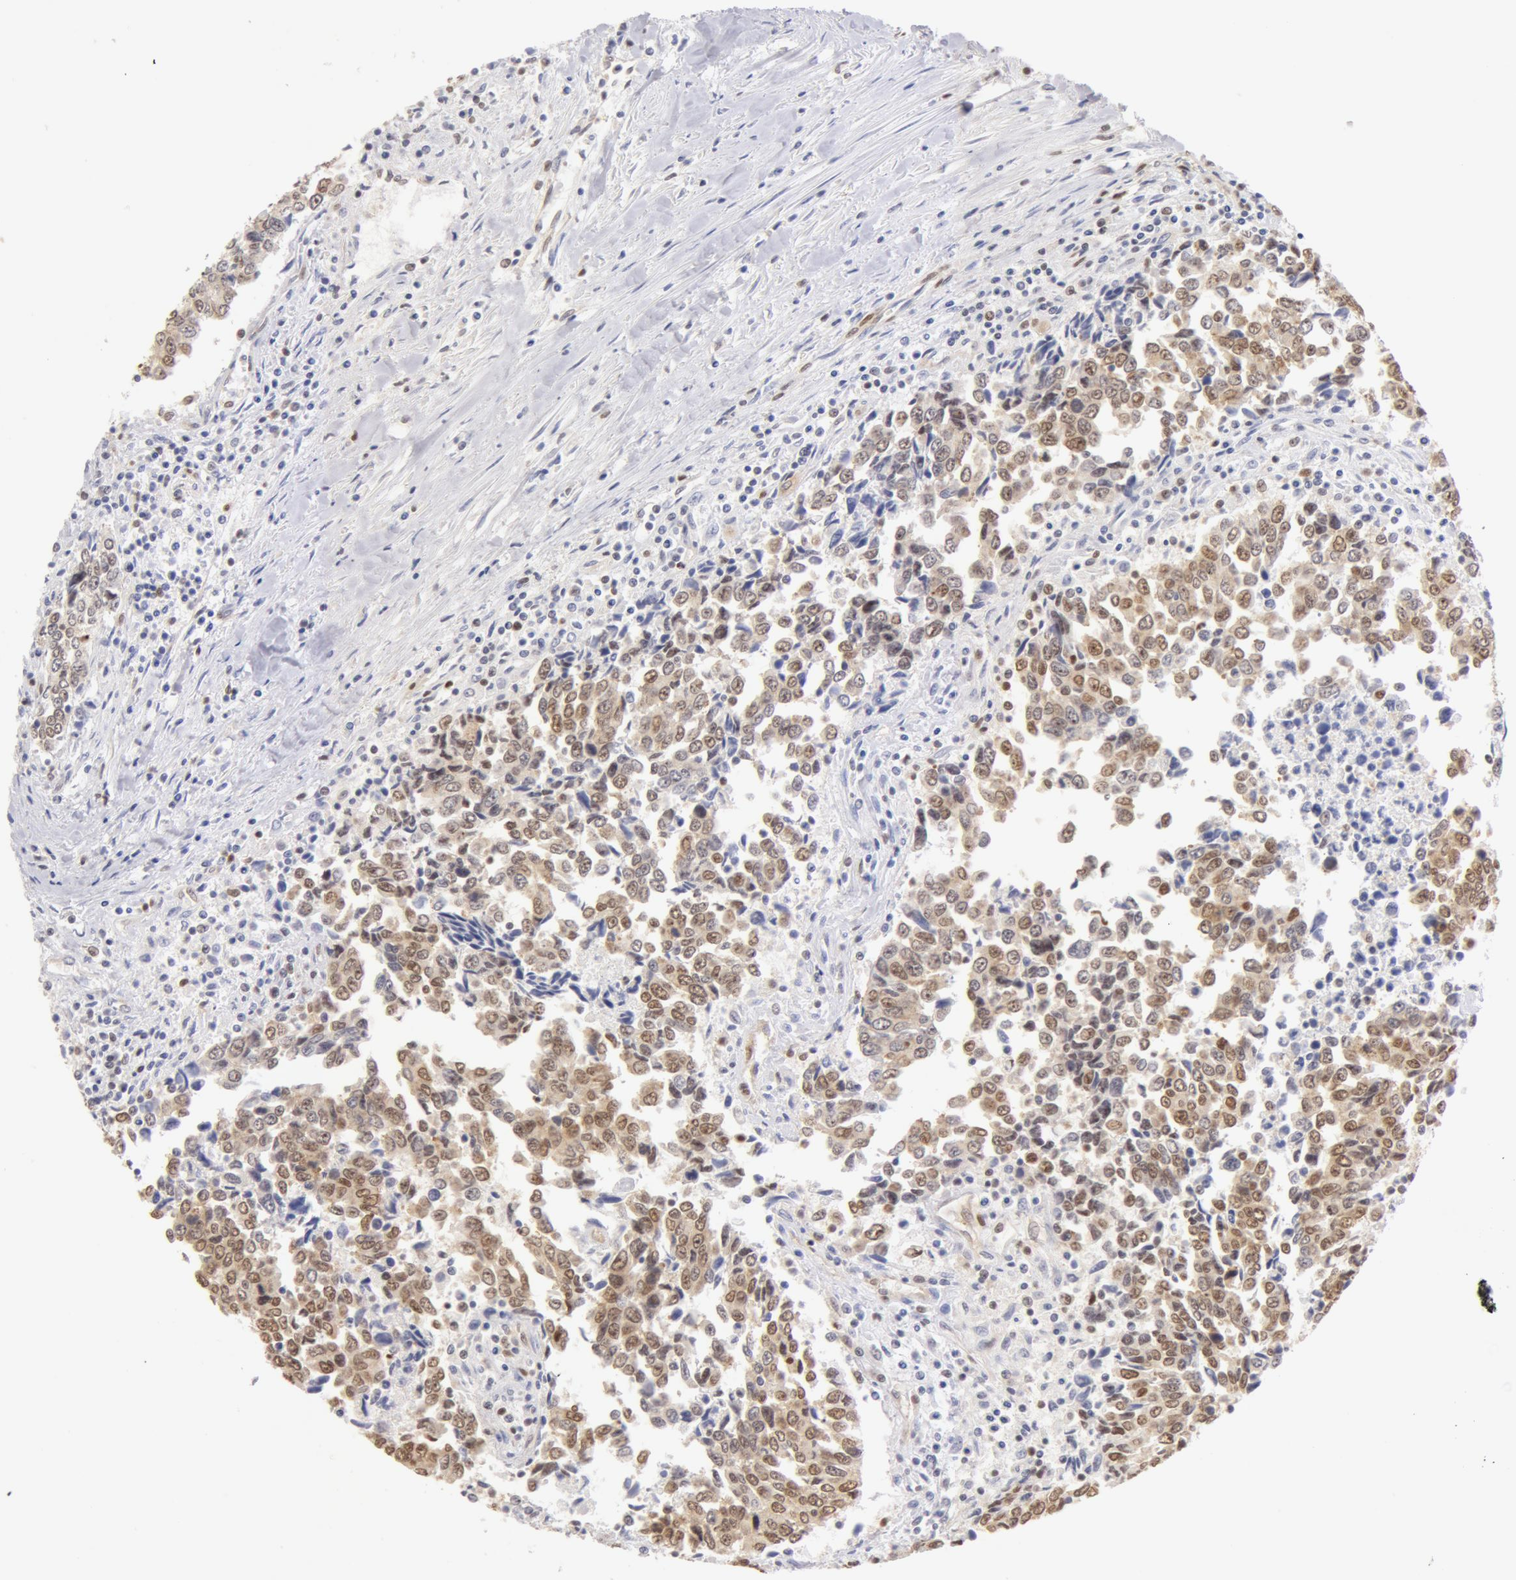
{"staining": {"intensity": "weak", "quantity": ">75%", "location": "cytoplasmic/membranous"}, "tissue": "urothelial cancer", "cell_type": "Tumor cells", "image_type": "cancer", "snomed": [{"axis": "morphology", "description": "Urothelial carcinoma, High grade"}, {"axis": "topography", "description": "Urinary bladder"}], "caption": "The immunohistochemical stain labels weak cytoplasmic/membranous staining in tumor cells of high-grade urothelial carcinoma tissue.", "gene": "DDX3Y", "patient": {"sex": "male", "age": 86}}